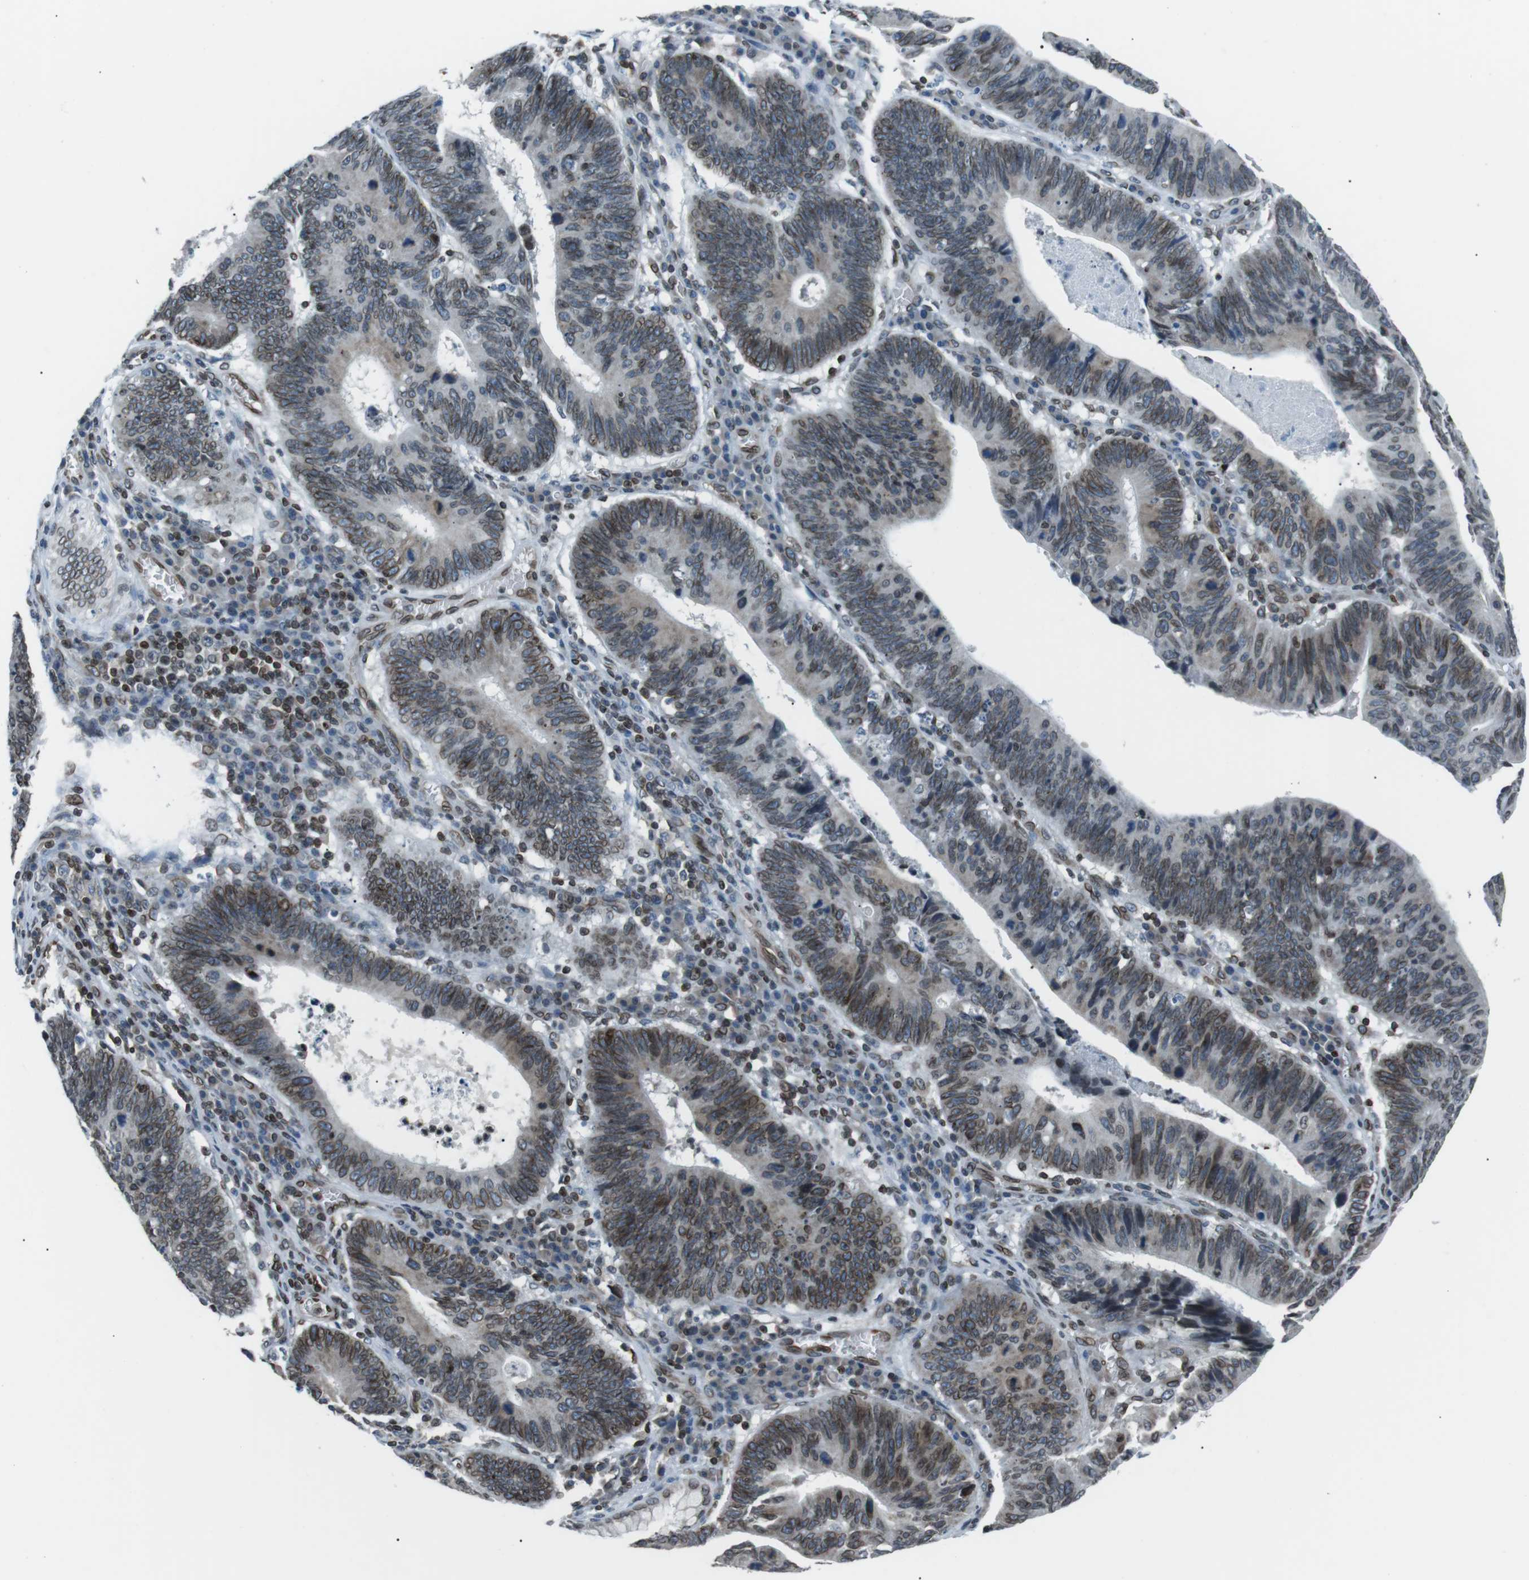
{"staining": {"intensity": "moderate", "quantity": ">75%", "location": "cytoplasmic/membranous,nuclear"}, "tissue": "stomach cancer", "cell_type": "Tumor cells", "image_type": "cancer", "snomed": [{"axis": "morphology", "description": "Adenocarcinoma, NOS"}, {"axis": "topography", "description": "Stomach"}], "caption": "Brown immunohistochemical staining in stomach cancer shows moderate cytoplasmic/membranous and nuclear positivity in about >75% of tumor cells.", "gene": "TMX4", "patient": {"sex": "male", "age": 59}}